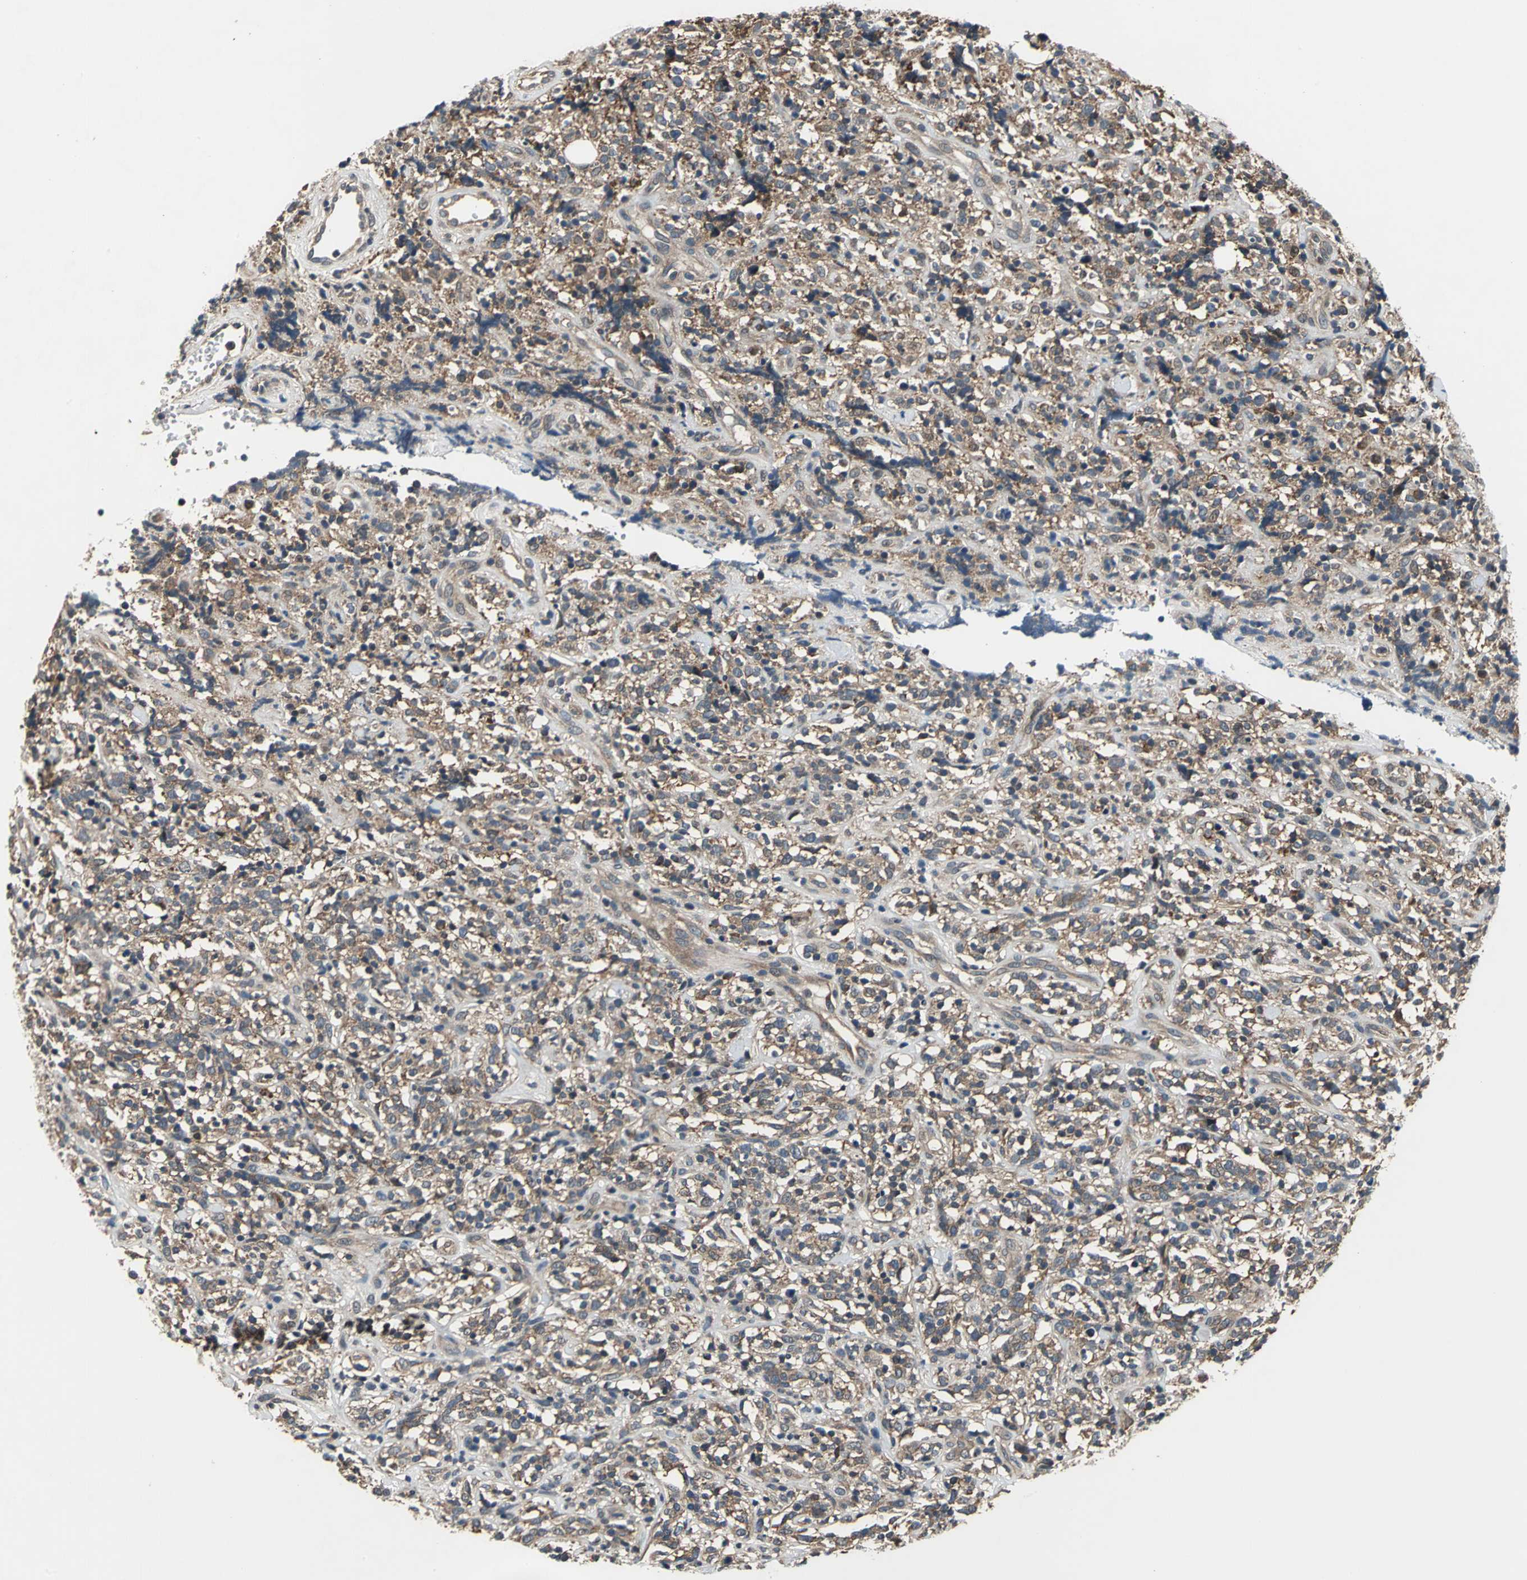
{"staining": {"intensity": "moderate", "quantity": ">75%", "location": "cytoplasmic/membranous"}, "tissue": "lymphoma", "cell_type": "Tumor cells", "image_type": "cancer", "snomed": [{"axis": "morphology", "description": "Malignant lymphoma, non-Hodgkin's type, High grade"}, {"axis": "topography", "description": "Lymph node"}], "caption": "Protein staining displays moderate cytoplasmic/membranous positivity in approximately >75% of tumor cells in lymphoma.", "gene": "EIF2B2", "patient": {"sex": "female", "age": 73}}